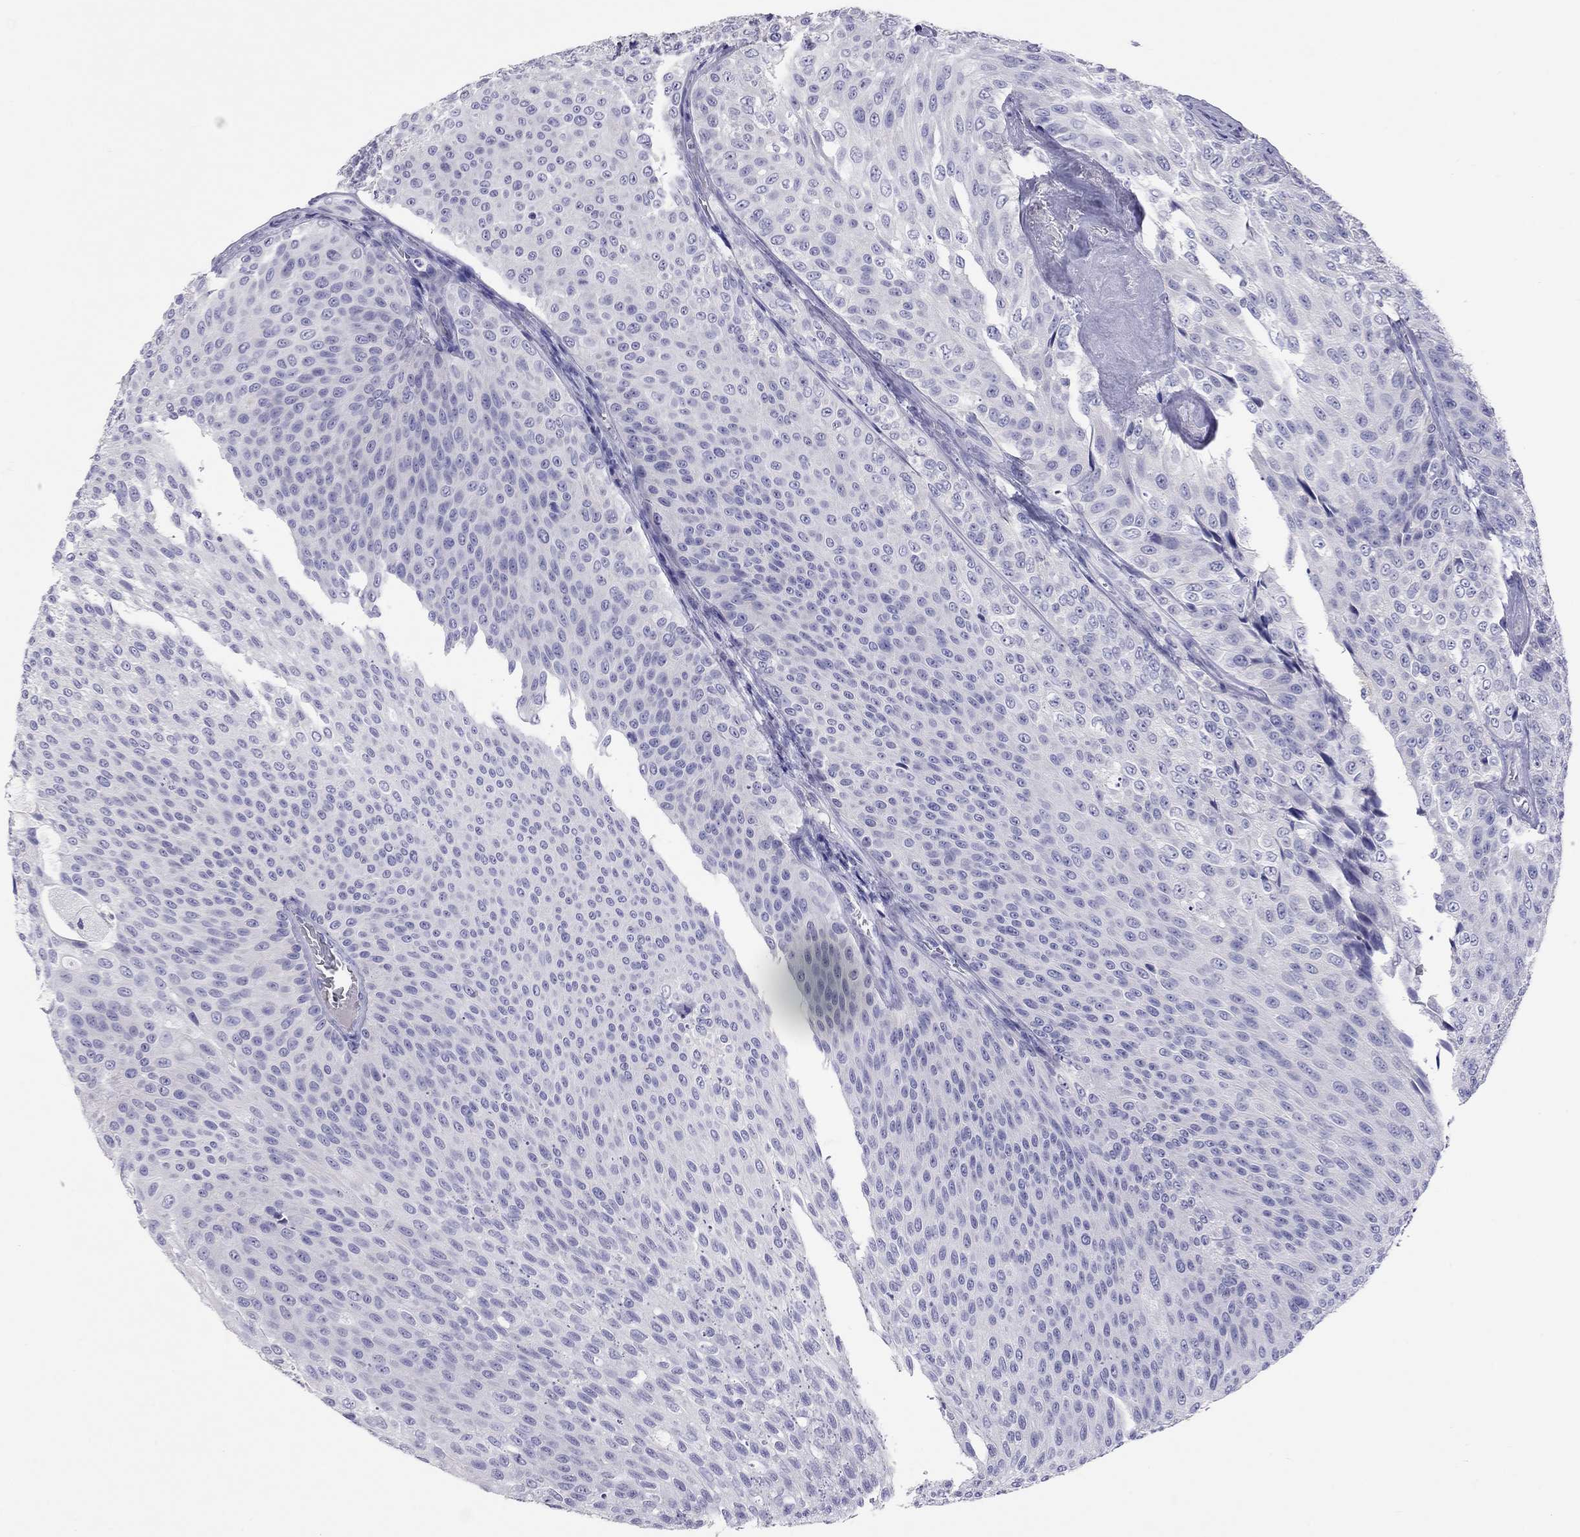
{"staining": {"intensity": "negative", "quantity": "none", "location": "none"}, "tissue": "urothelial cancer", "cell_type": "Tumor cells", "image_type": "cancer", "snomed": [{"axis": "morphology", "description": "Urothelial carcinoma, Low grade"}, {"axis": "topography", "description": "Ureter, NOS"}, {"axis": "topography", "description": "Urinary bladder"}], "caption": "High magnification brightfield microscopy of urothelial cancer stained with DAB (brown) and counterstained with hematoxylin (blue): tumor cells show no significant staining.", "gene": "CALHM1", "patient": {"sex": "male", "age": 78}}